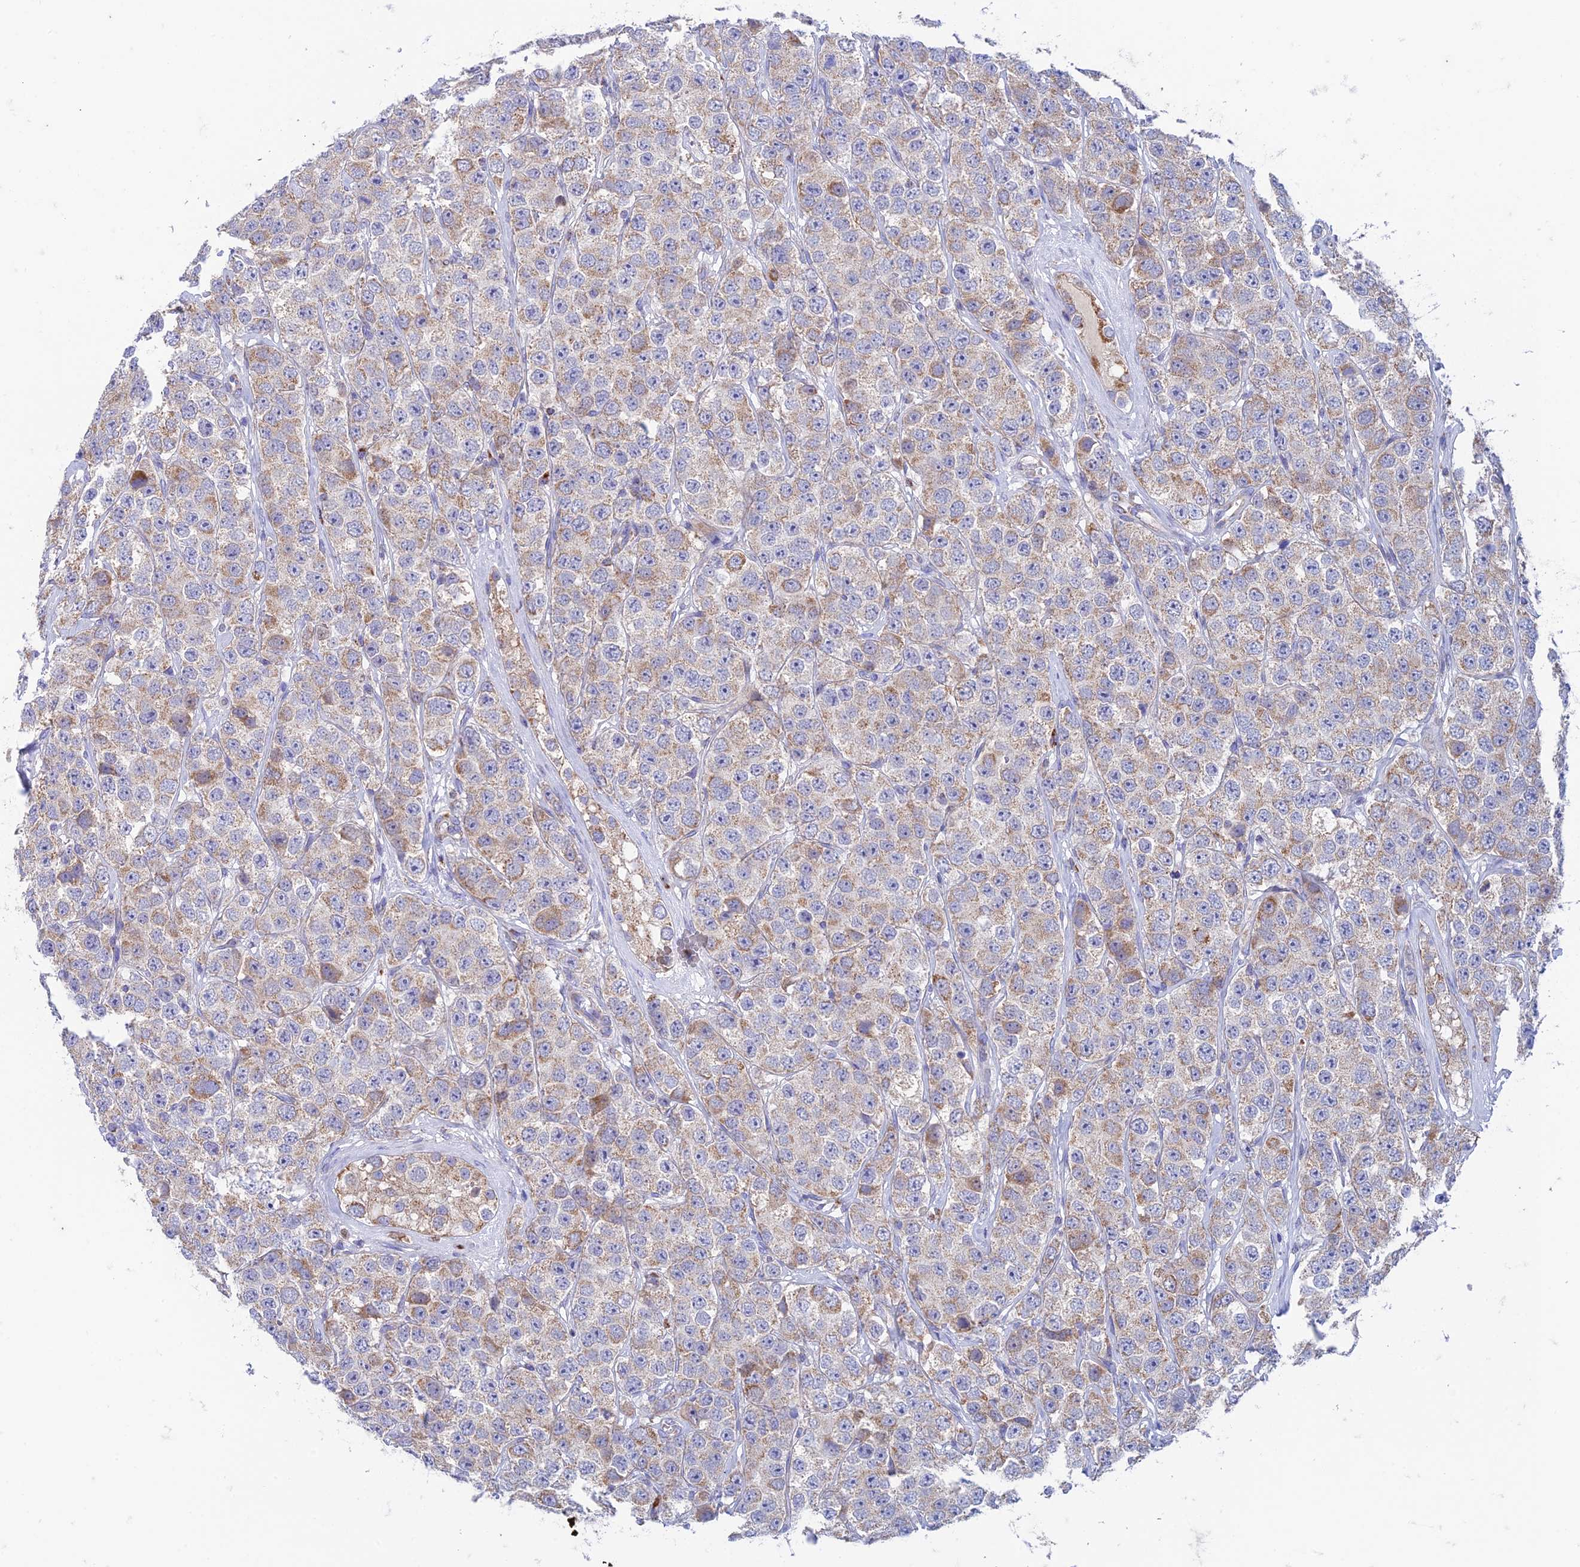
{"staining": {"intensity": "weak", "quantity": ">75%", "location": "cytoplasmic/membranous"}, "tissue": "testis cancer", "cell_type": "Tumor cells", "image_type": "cancer", "snomed": [{"axis": "morphology", "description": "Seminoma, NOS"}, {"axis": "topography", "description": "Testis"}], "caption": "Immunohistochemistry (IHC) micrograph of testis cancer stained for a protein (brown), which displays low levels of weak cytoplasmic/membranous staining in approximately >75% of tumor cells.", "gene": "ZNF181", "patient": {"sex": "male", "age": 28}}